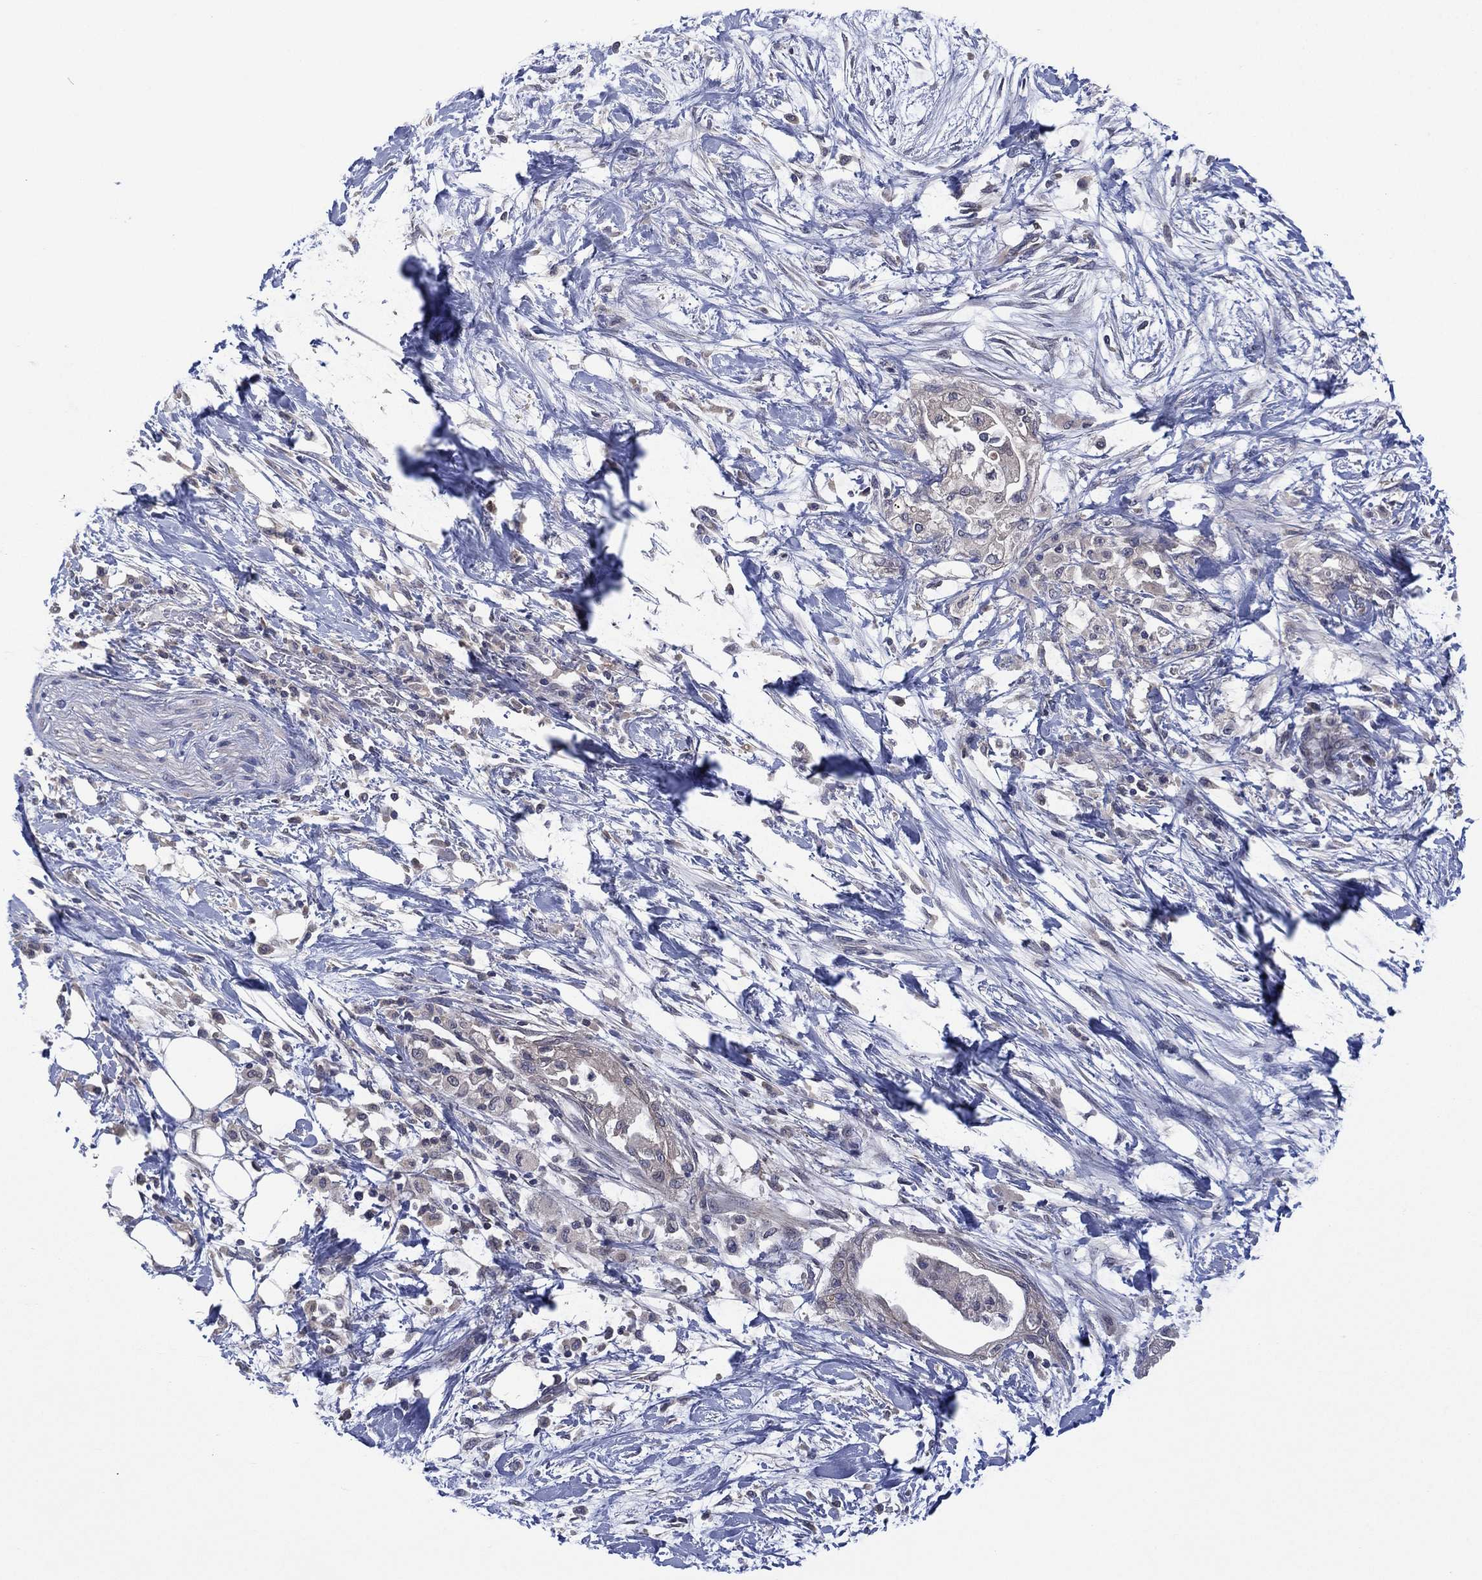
{"staining": {"intensity": "negative", "quantity": "none", "location": "none"}, "tissue": "pancreatic cancer", "cell_type": "Tumor cells", "image_type": "cancer", "snomed": [{"axis": "morphology", "description": "Normal tissue, NOS"}, {"axis": "morphology", "description": "Adenocarcinoma, NOS"}, {"axis": "topography", "description": "Pancreas"}, {"axis": "topography", "description": "Duodenum"}], "caption": "The histopathology image shows no significant expression in tumor cells of pancreatic adenocarcinoma. (Brightfield microscopy of DAB immunohistochemistry at high magnification).", "gene": "MPP7", "patient": {"sex": "female", "age": 60}}